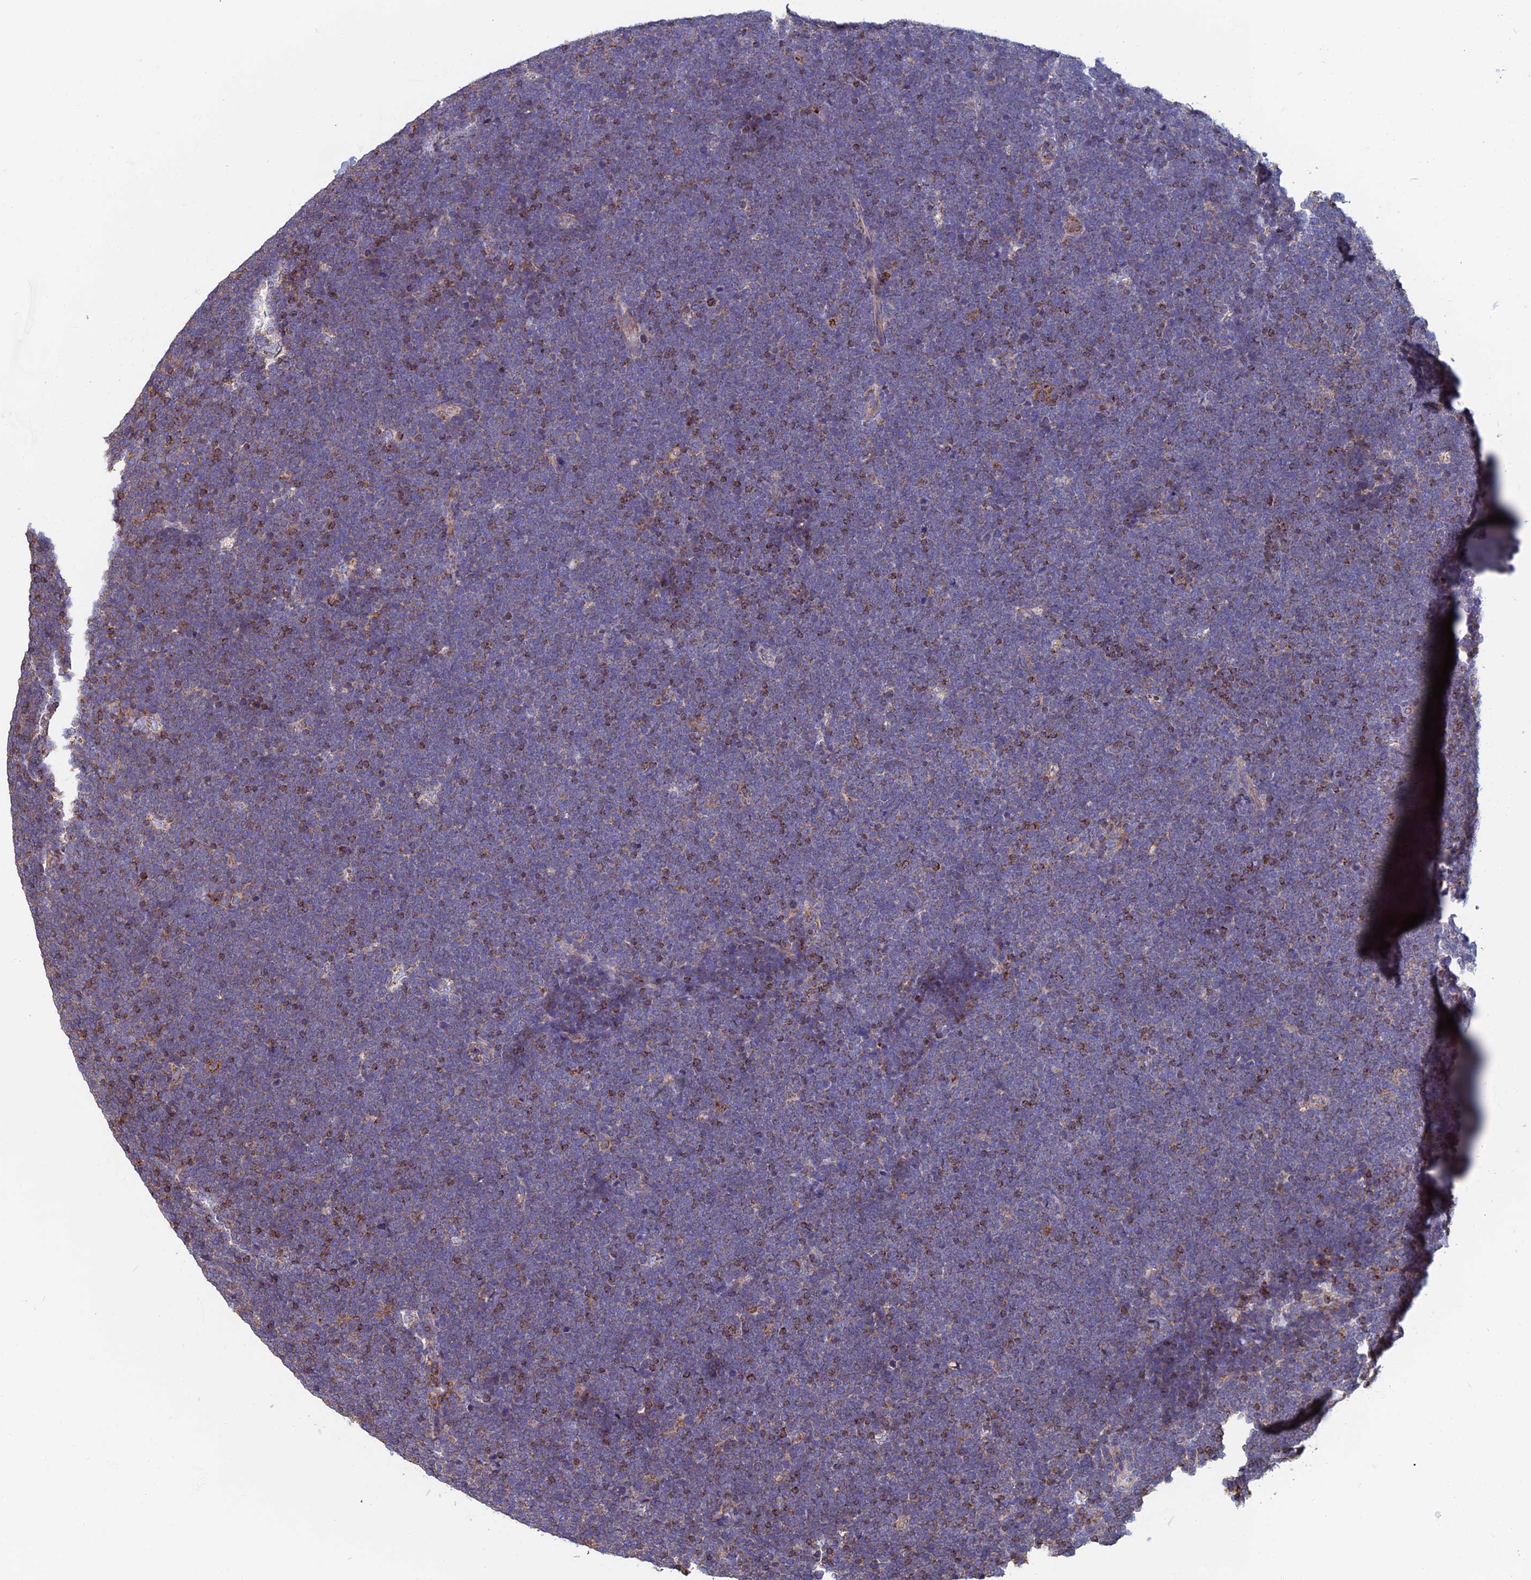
{"staining": {"intensity": "moderate", "quantity": "25%-75%", "location": "cytoplasmic/membranous"}, "tissue": "lymphoma", "cell_type": "Tumor cells", "image_type": "cancer", "snomed": [{"axis": "morphology", "description": "Malignant lymphoma, non-Hodgkin's type, High grade"}, {"axis": "topography", "description": "Lymph node"}], "caption": "Immunohistochemistry (IHC) of lymphoma displays medium levels of moderate cytoplasmic/membranous positivity in approximately 25%-75% of tumor cells.", "gene": "HSD17B8", "patient": {"sex": "male", "age": 13}}